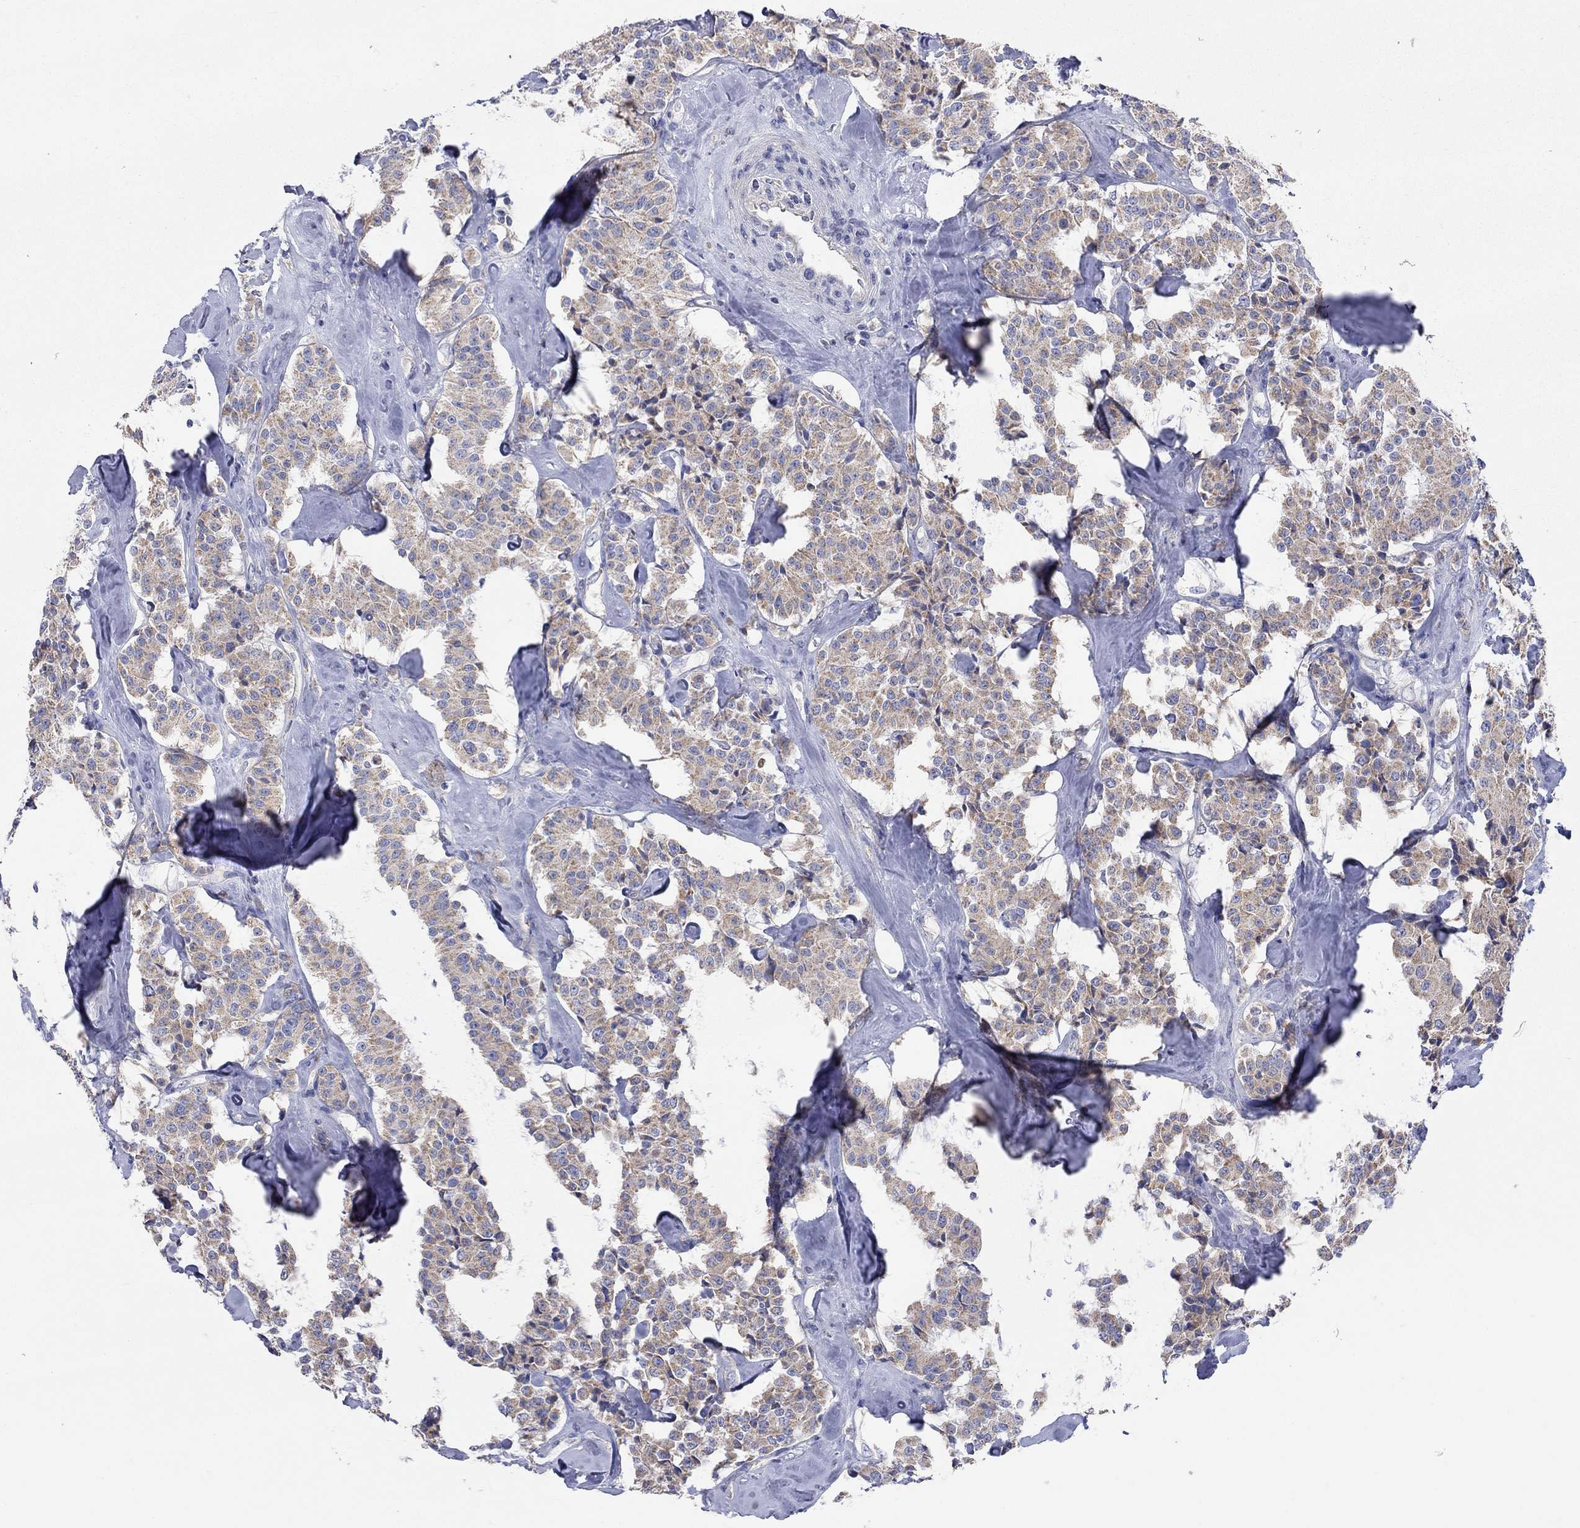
{"staining": {"intensity": "weak", "quantity": ">75%", "location": "cytoplasmic/membranous"}, "tissue": "carcinoid", "cell_type": "Tumor cells", "image_type": "cancer", "snomed": [{"axis": "morphology", "description": "Carcinoid, malignant, NOS"}, {"axis": "topography", "description": "Pancreas"}], "caption": "Human carcinoid stained for a protein (brown) exhibits weak cytoplasmic/membranous positive expression in about >75% of tumor cells.", "gene": "RCAN1", "patient": {"sex": "male", "age": 41}}